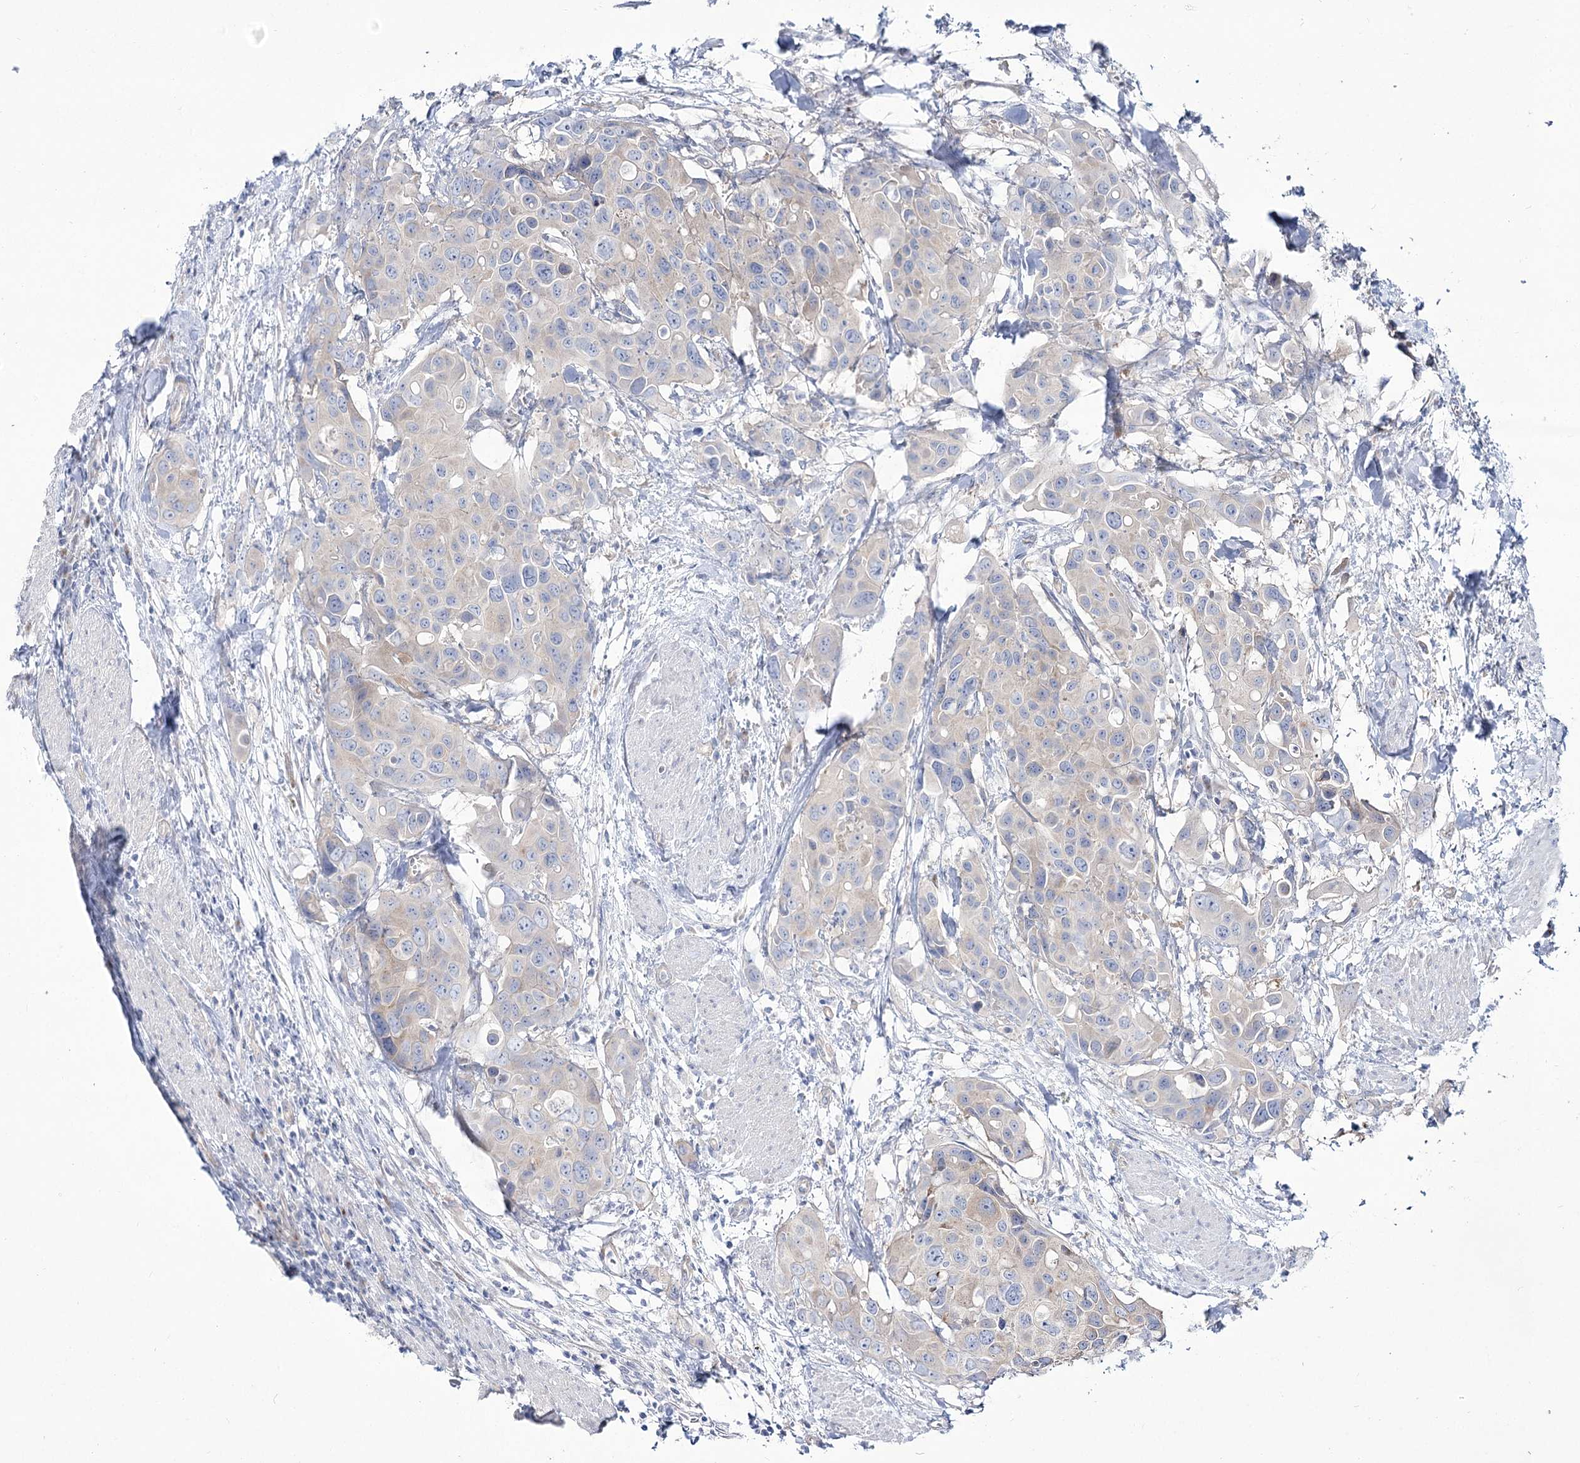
{"staining": {"intensity": "negative", "quantity": "none", "location": "none"}, "tissue": "colorectal cancer", "cell_type": "Tumor cells", "image_type": "cancer", "snomed": [{"axis": "morphology", "description": "Adenocarcinoma, NOS"}, {"axis": "topography", "description": "Colon"}], "caption": "Immunohistochemistry of adenocarcinoma (colorectal) demonstrates no positivity in tumor cells. (DAB (3,3'-diaminobenzidine) immunohistochemistry (IHC) with hematoxylin counter stain).", "gene": "SUOX", "patient": {"sex": "male", "age": 77}}